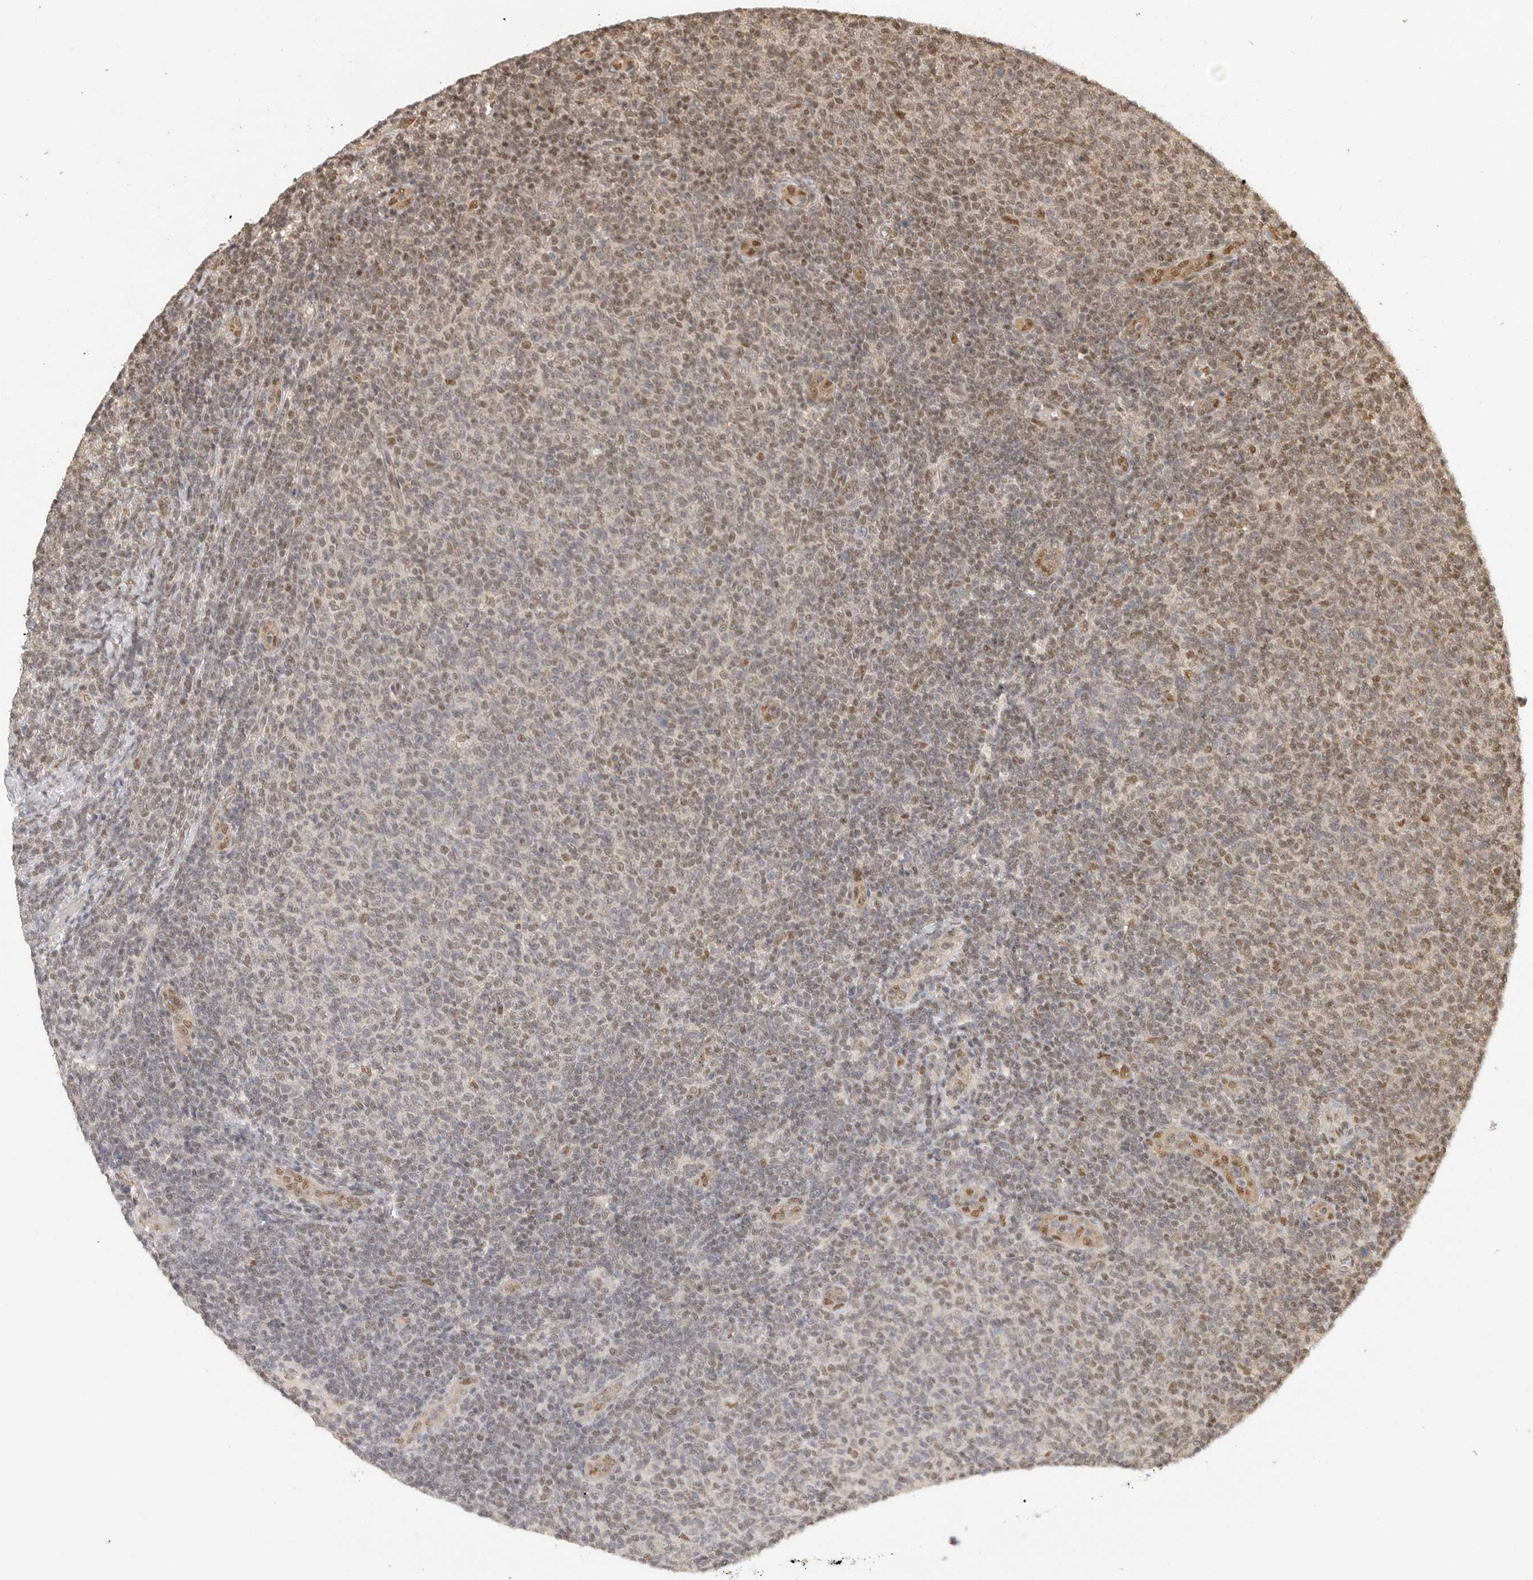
{"staining": {"intensity": "moderate", "quantity": "25%-75%", "location": "nuclear"}, "tissue": "lymphoma", "cell_type": "Tumor cells", "image_type": "cancer", "snomed": [{"axis": "morphology", "description": "Malignant lymphoma, non-Hodgkin's type, Low grade"}, {"axis": "topography", "description": "Lymph node"}], "caption": "High-magnification brightfield microscopy of lymphoma stained with DAB (3,3'-diaminobenzidine) (brown) and counterstained with hematoxylin (blue). tumor cells exhibit moderate nuclear expression is identified in approximately25%-75% of cells.", "gene": "DFFA", "patient": {"sex": "male", "age": 66}}